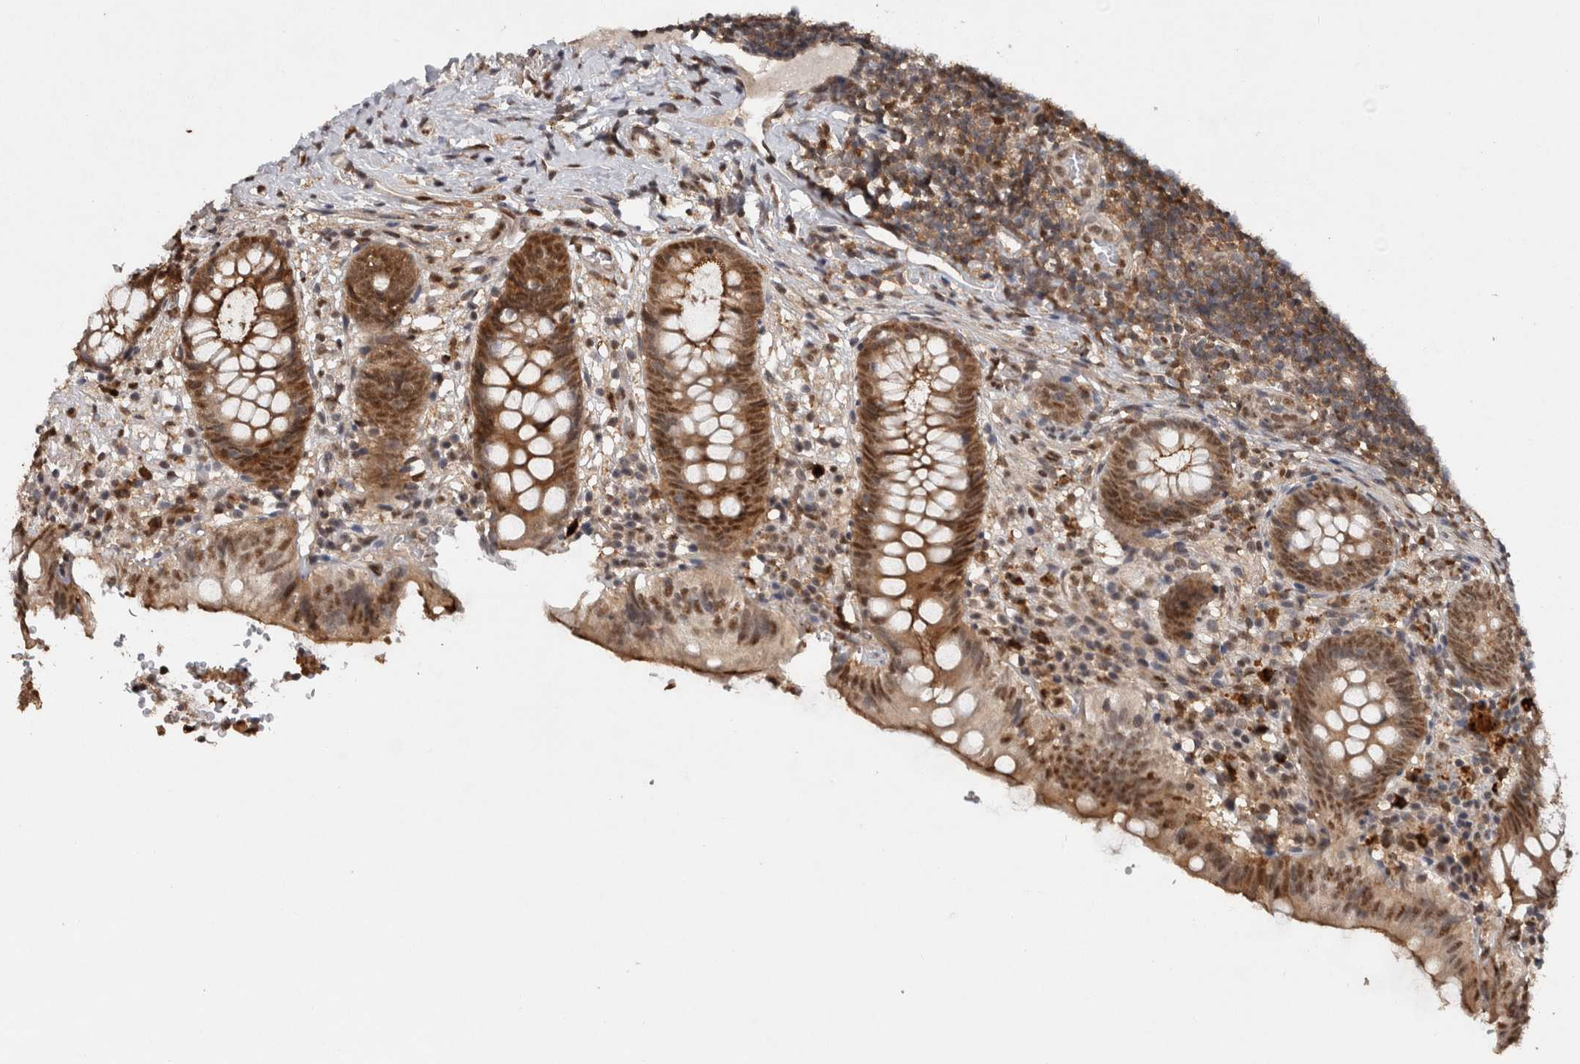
{"staining": {"intensity": "strong", "quantity": ">75%", "location": "cytoplasmic/membranous,nuclear"}, "tissue": "appendix", "cell_type": "Glandular cells", "image_type": "normal", "snomed": [{"axis": "morphology", "description": "Normal tissue, NOS"}, {"axis": "topography", "description": "Appendix"}], "caption": "An IHC image of benign tissue is shown. Protein staining in brown highlights strong cytoplasmic/membranous,nuclear positivity in appendix within glandular cells.", "gene": "RPS6KA2", "patient": {"sex": "male", "age": 8}}